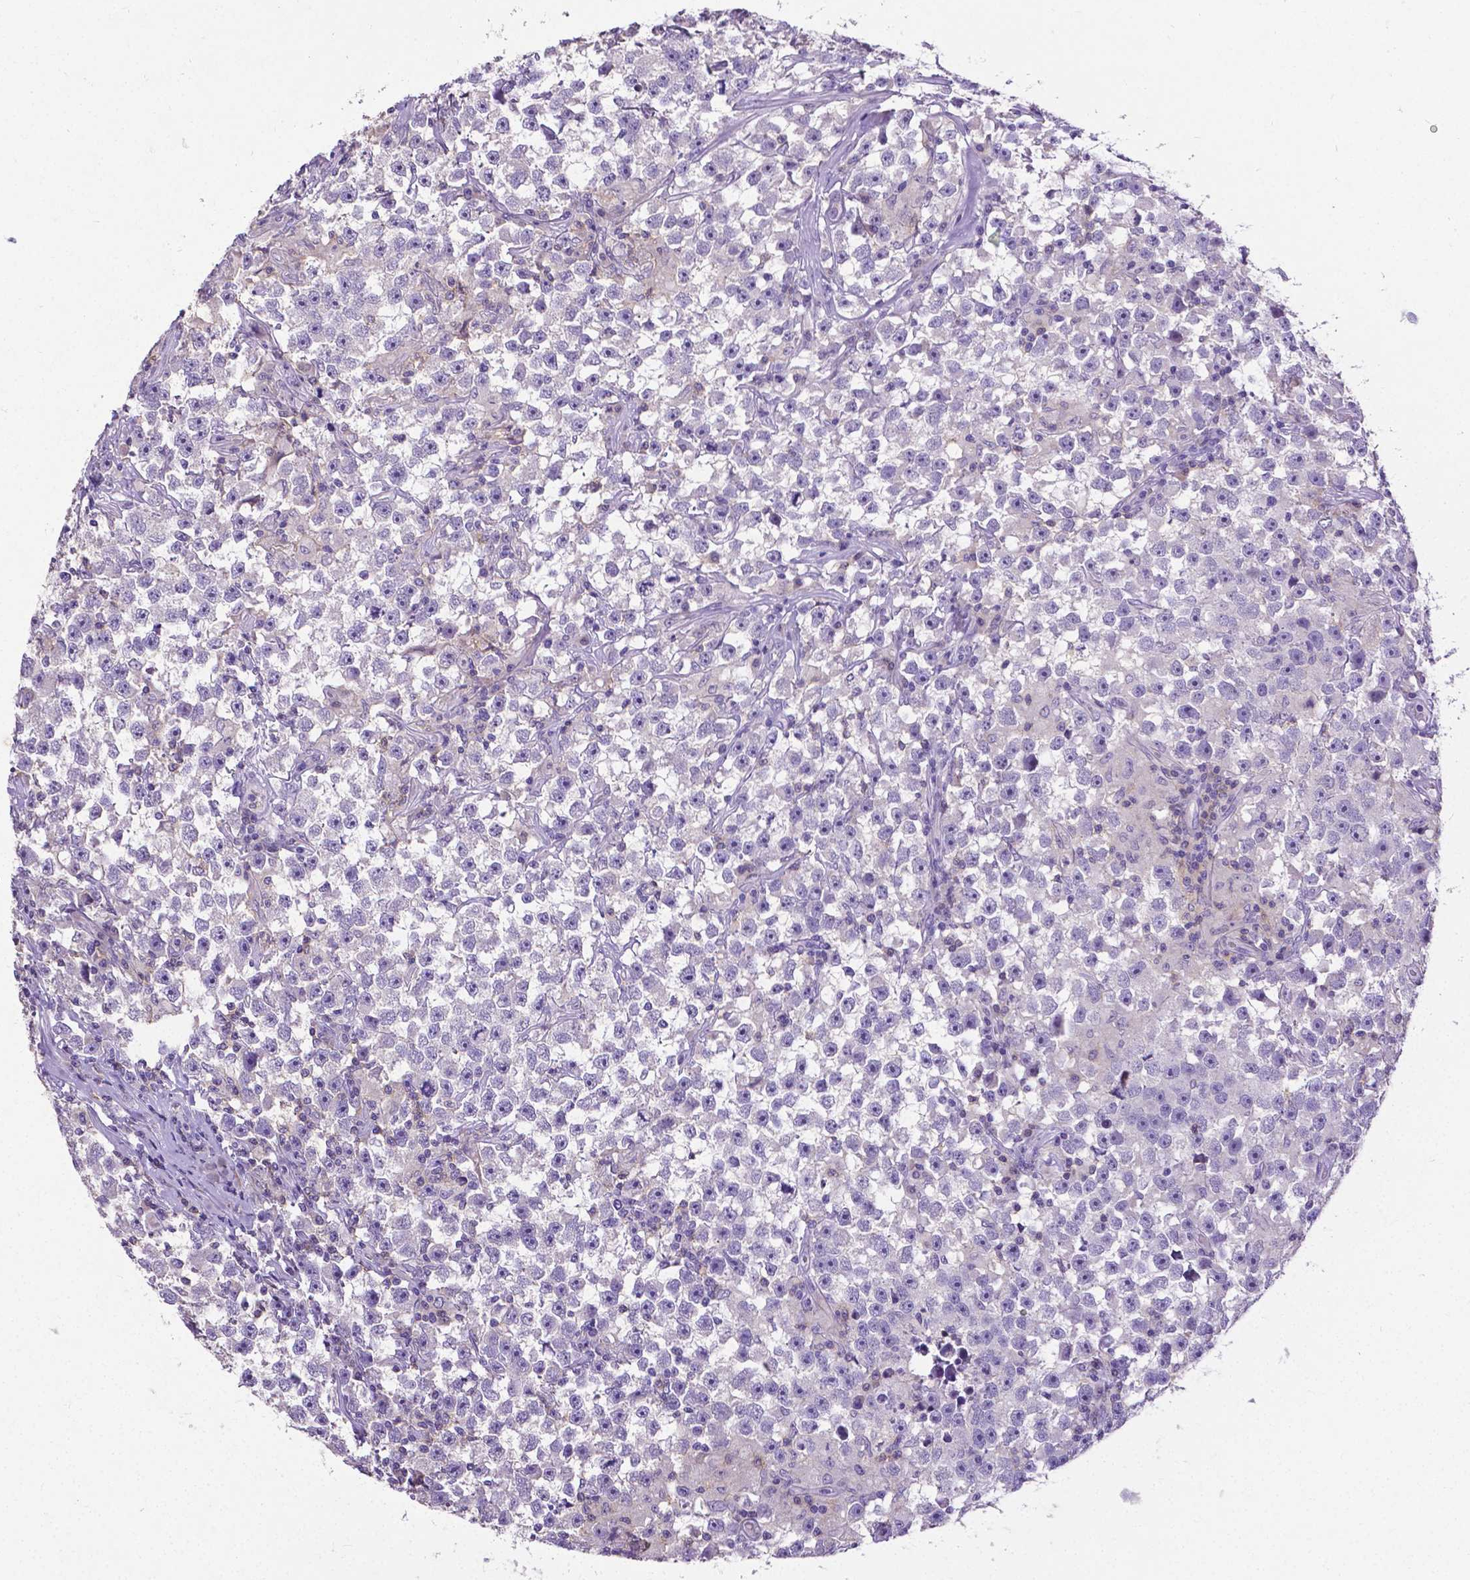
{"staining": {"intensity": "negative", "quantity": "none", "location": "none"}, "tissue": "testis cancer", "cell_type": "Tumor cells", "image_type": "cancer", "snomed": [{"axis": "morphology", "description": "Seminoma, NOS"}, {"axis": "topography", "description": "Testis"}], "caption": "The immunohistochemistry image has no significant expression in tumor cells of seminoma (testis) tissue. (DAB immunohistochemistry visualized using brightfield microscopy, high magnification).", "gene": "CD4", "patient": {"sex": "male", "age": 33}}